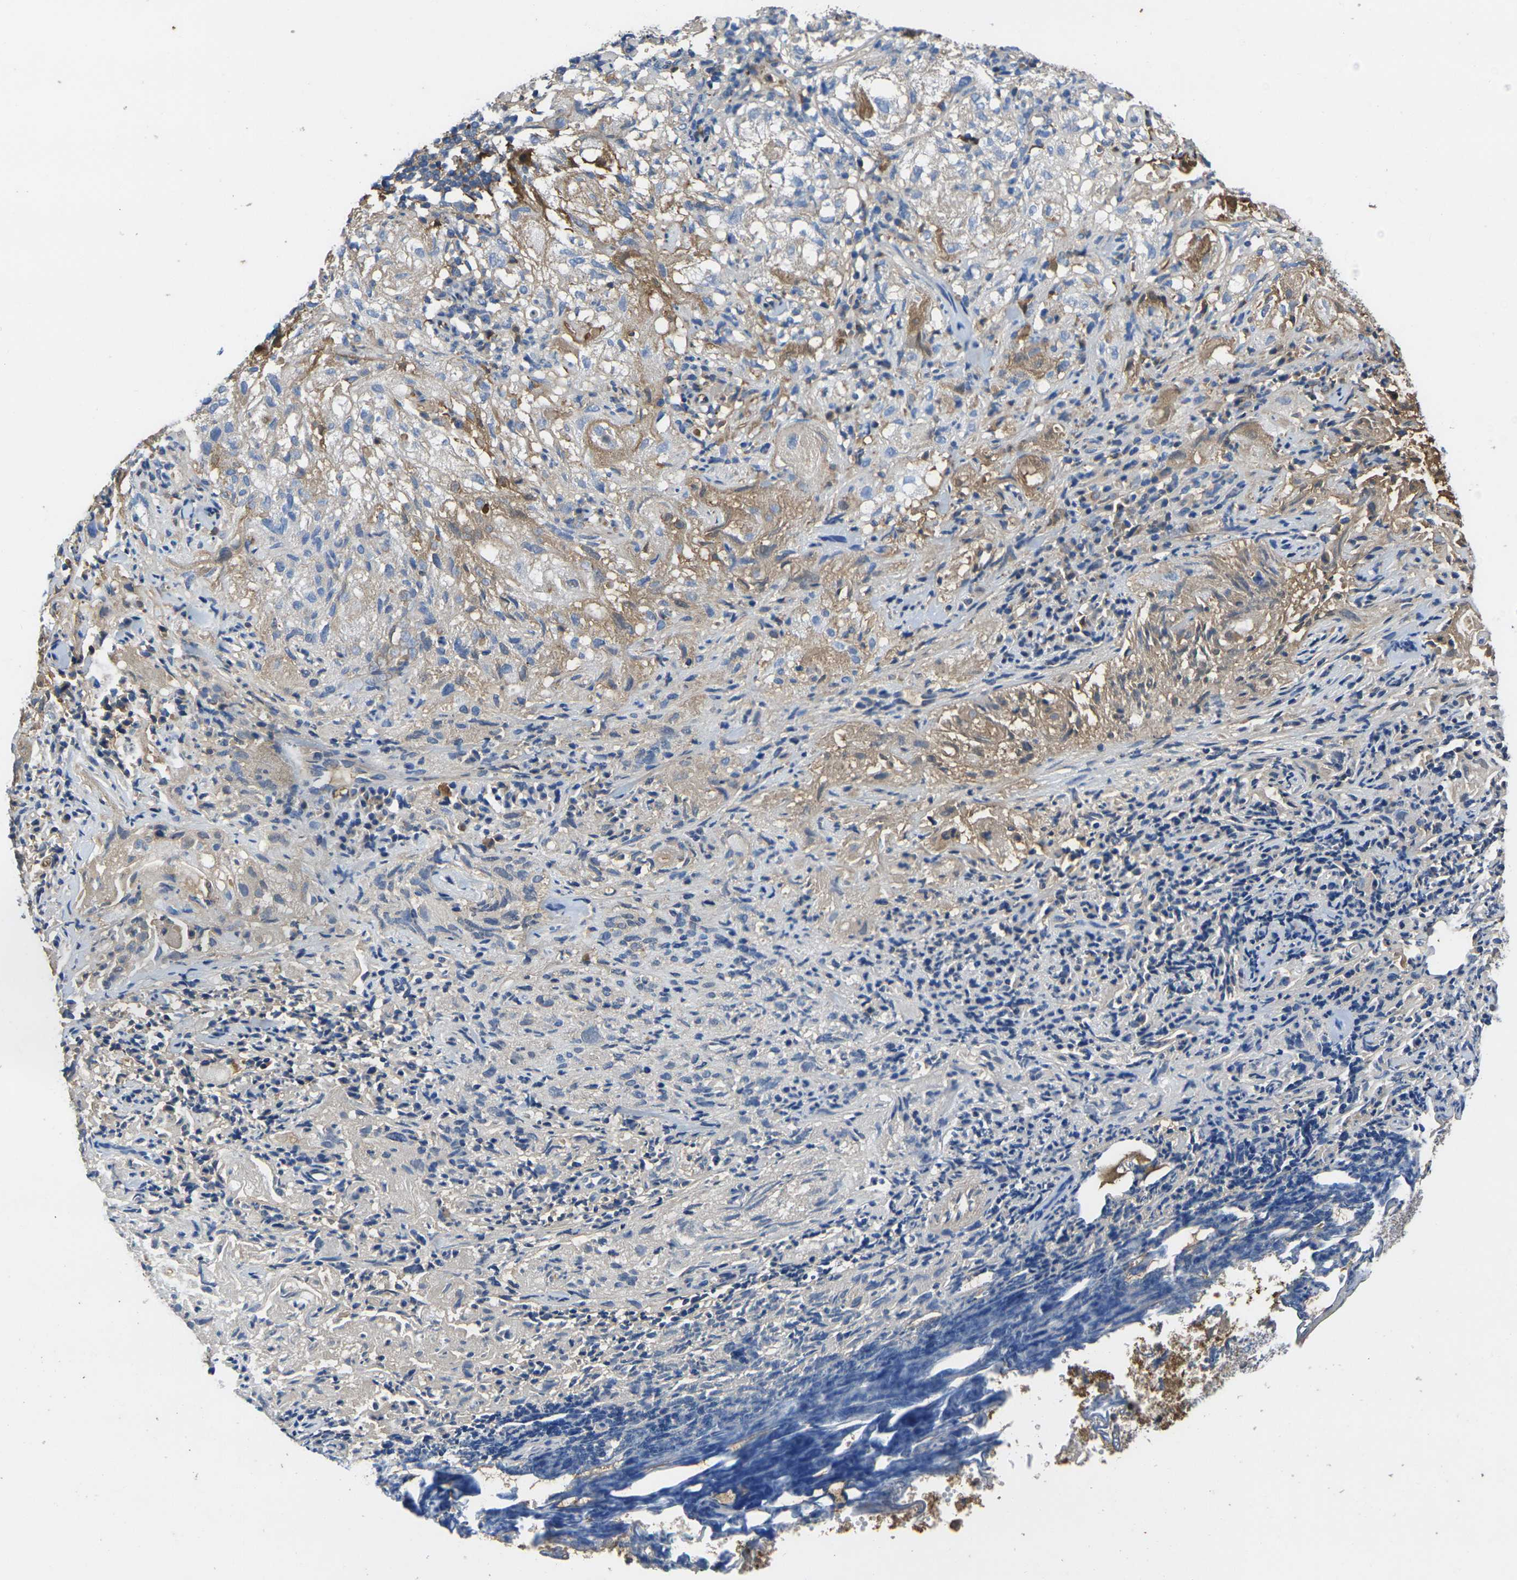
{"staining": {"intensity": "weak", "quantity": "25%-75%", "location": "cytoplasmic/membranous"}, "tissue": "lung cancer", "cell_type": "Tumor cells", "image_type": "cancer", "snomed": [{"axis": "morphology", "description": "Inflammation, NOS"}, {"axis": "morphology", "description": "Squamous cell carcinoma, NOS"}, {"axis": "topography", "description": "Lymph node"}, {"axis": "topography", "description": "Soft tissue"}, {"axis": "topography", "description": "Lung"}], "caption": "Immunohistochemistry micrograph of lung cancer (squamous cell carcinoma) stained for a protein (brown), which reveals low levels of weak cytoplasmic/membranous positivity in approximately 25%-75% of tumor cells.", "gene": "GREM2", "patient": {"sex": "male", "age": 66}}